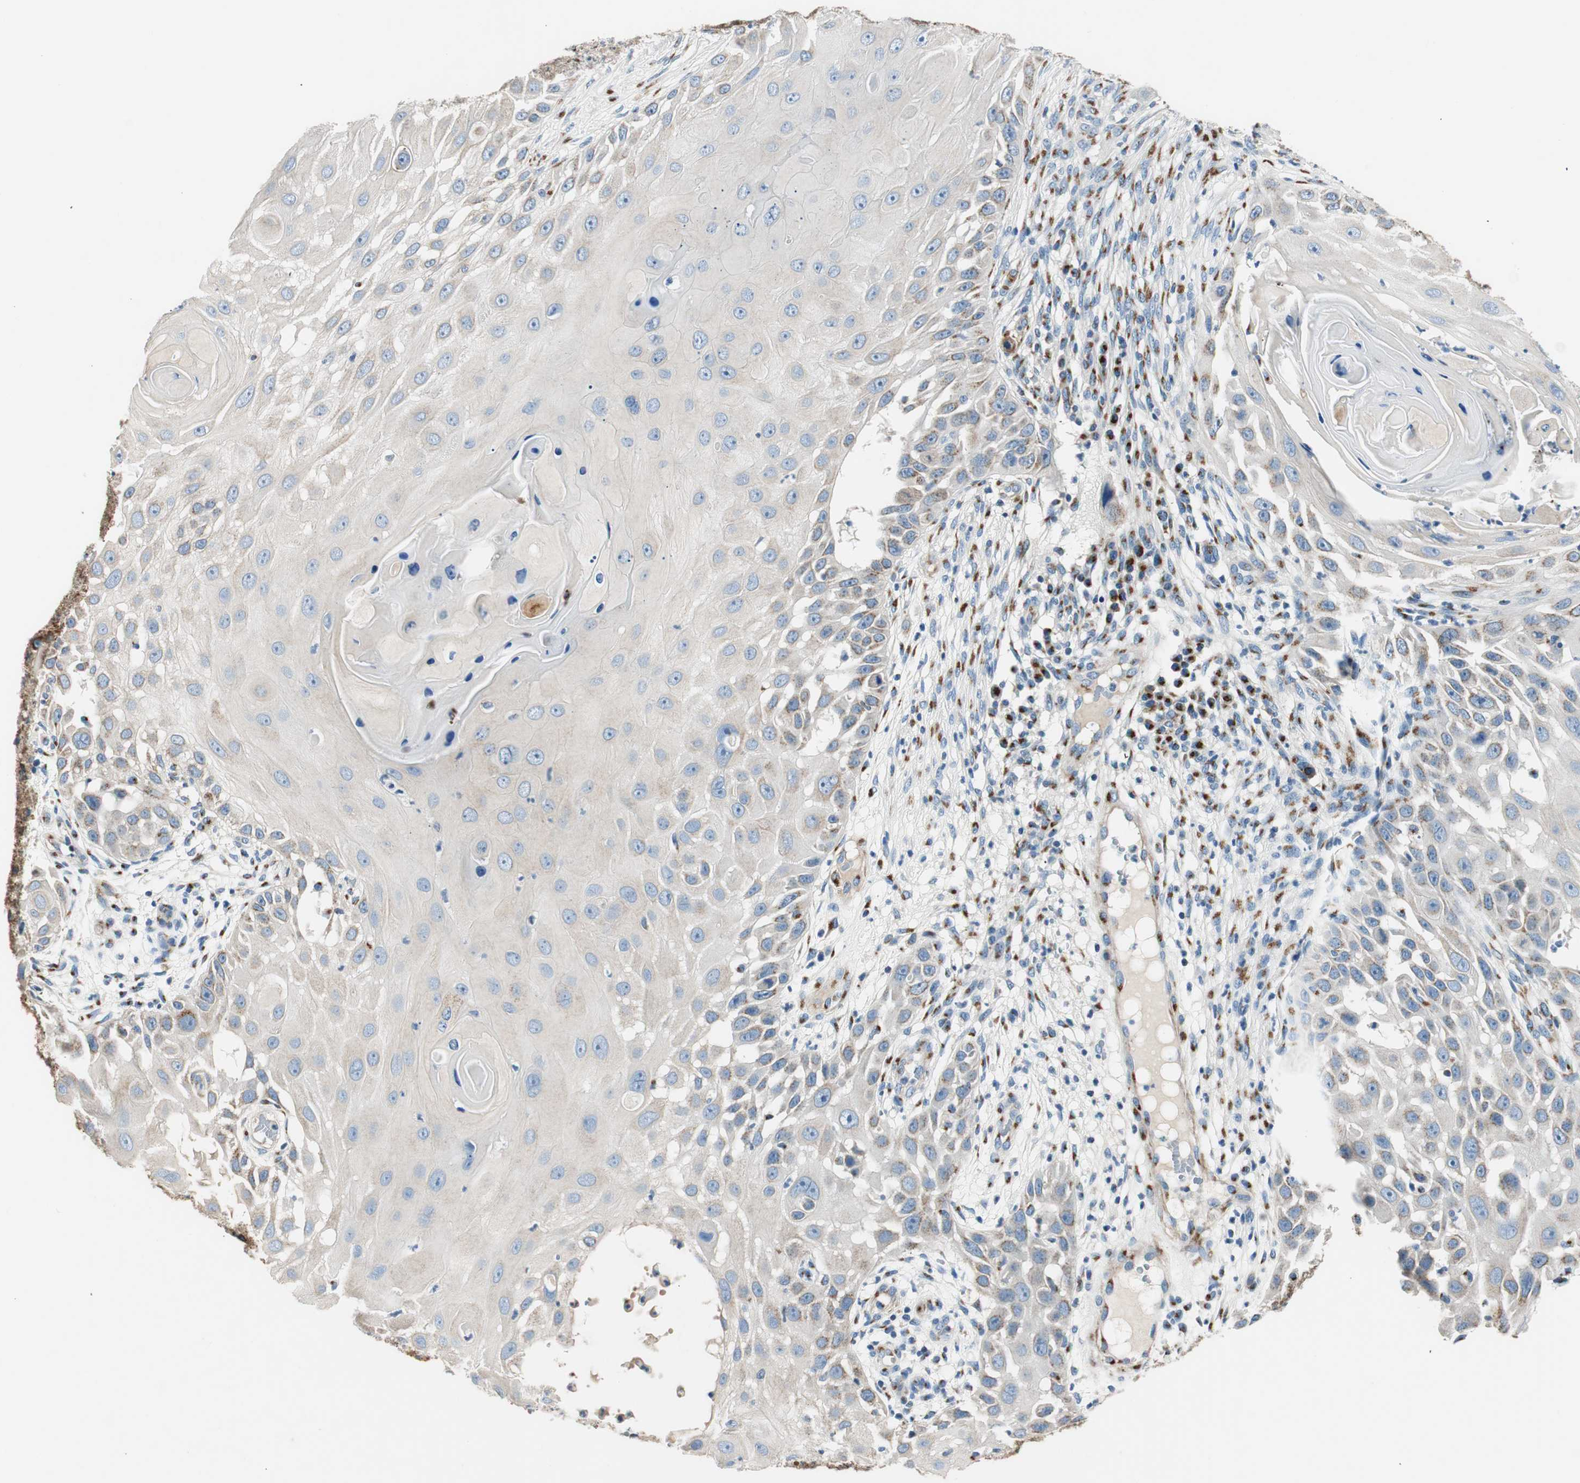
{"staining": {"intensity": "negative", "quantity": "none", "location": "none"}, "tissue": "skin cancer", "cell_type": "Tumor cells", "image_type": "cancer", "snomed": [{"axis": "morphology", "description": "Squamous cell carcinoma, NOS"}, {"axis": "topography", "description": "Skin"}], "caption": "Immunohistochemical staining of skin cancer (squamous cell carcinoma) demonstrates no significant staining in tumor cells. (Immunohistochemistry, brightfield microscopy, high magnification).", "gene": "TMF1", "patient": {"sex": "female", "age": 44}}